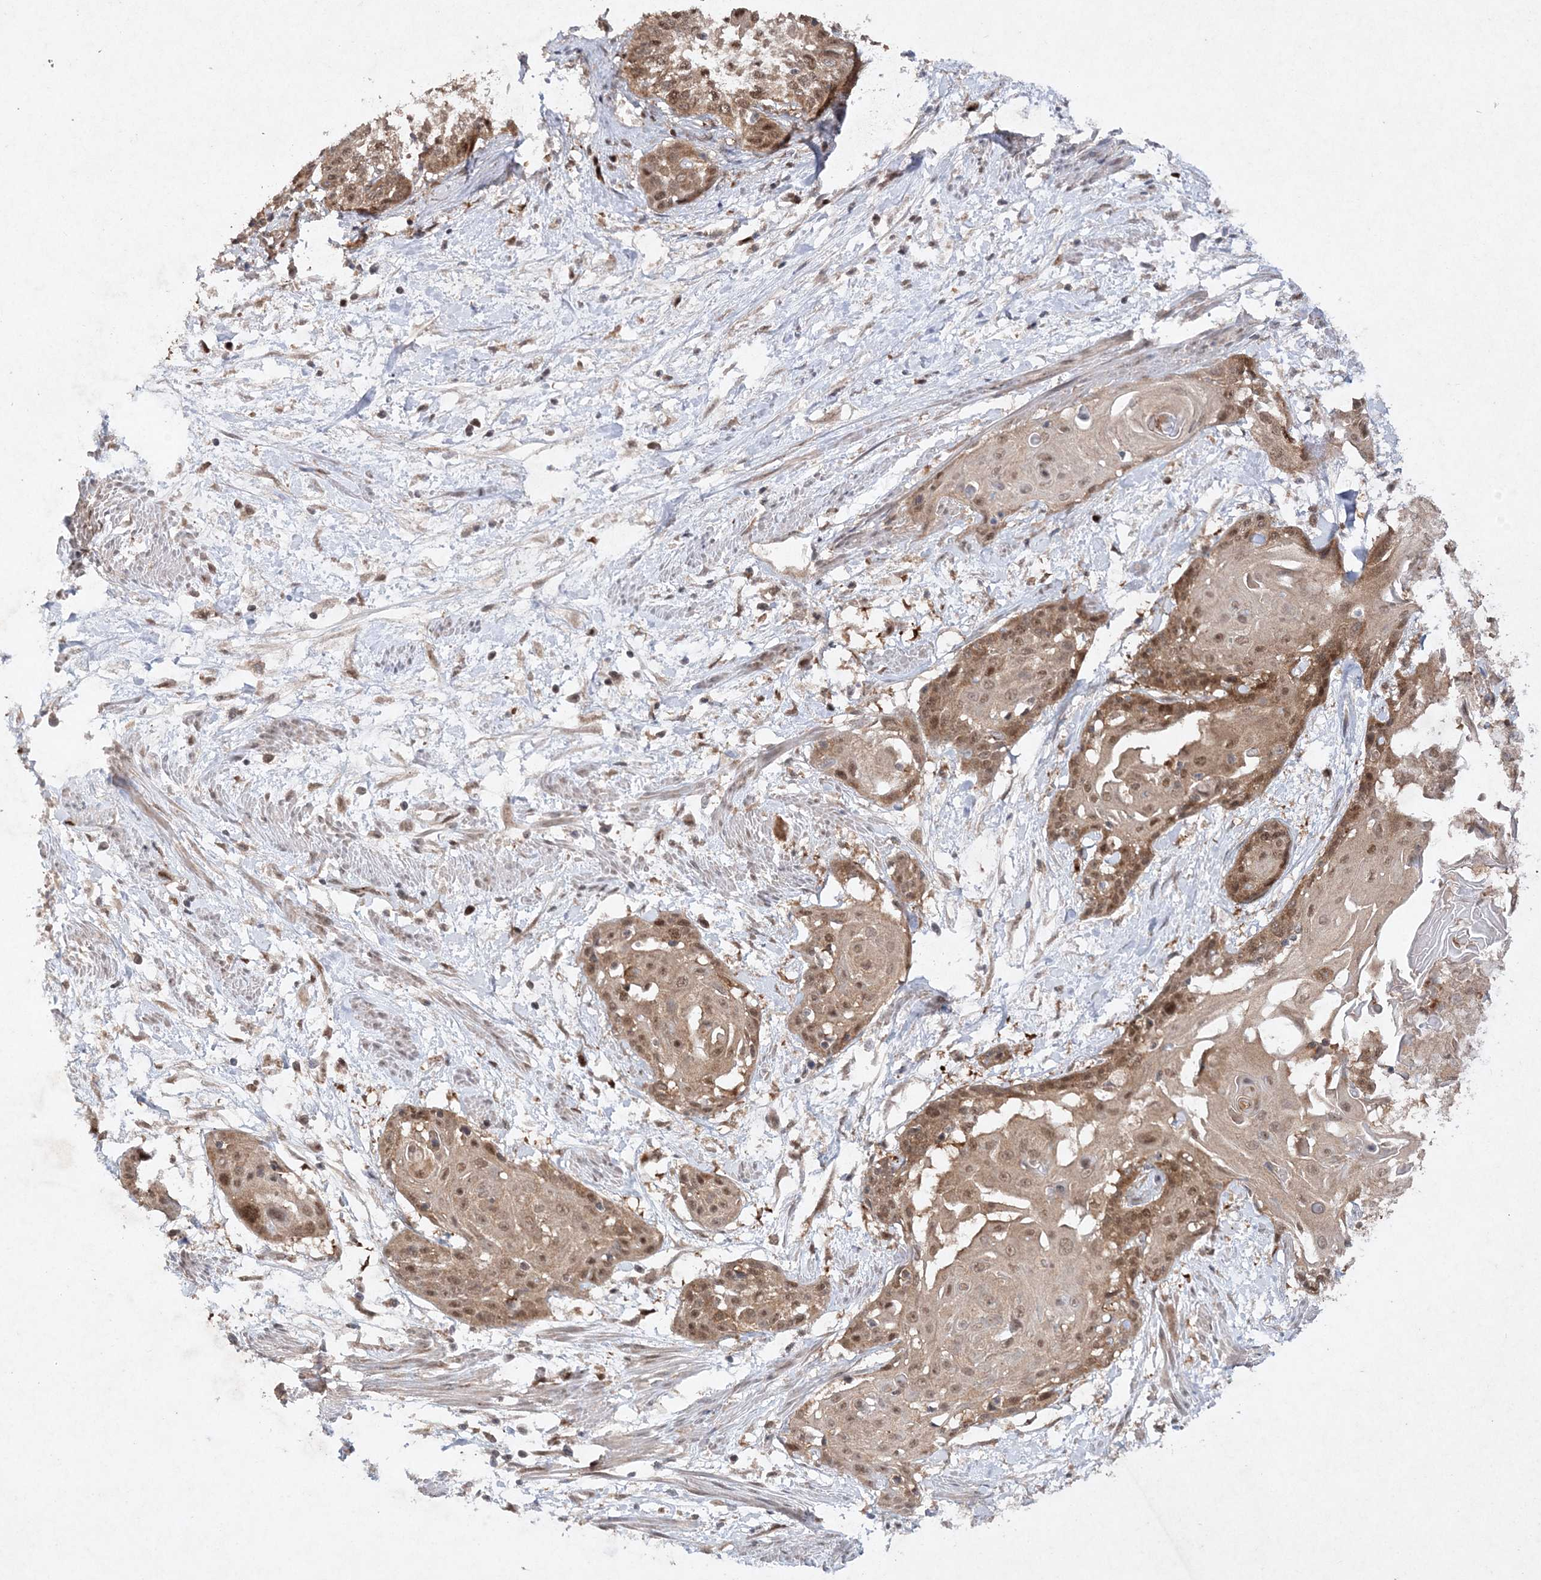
{"staining": {"intensity": "moderate", "quantity": ">75%", "location": "cytoplasmic/membranous,nuclear"}, "tissue": "cervical cancer", "cell_type": "Tumor cells", "image_type": "cancer", "snomed": [{"axis": "morphology", "description": "Squamous cell carcinoma, NOS"}, {"axis": "topography", "description": "Cervix"}], "caption": "Immunohistochemical staining of human cervical squamous cell carcinoma demonstrates medium levels of moderate cytoplasmic/membranous and nuclear staining in approximately >75% of tumor cells.", "gene": "NIF3L1", "patient": {"sex": "female", "age": 57}}